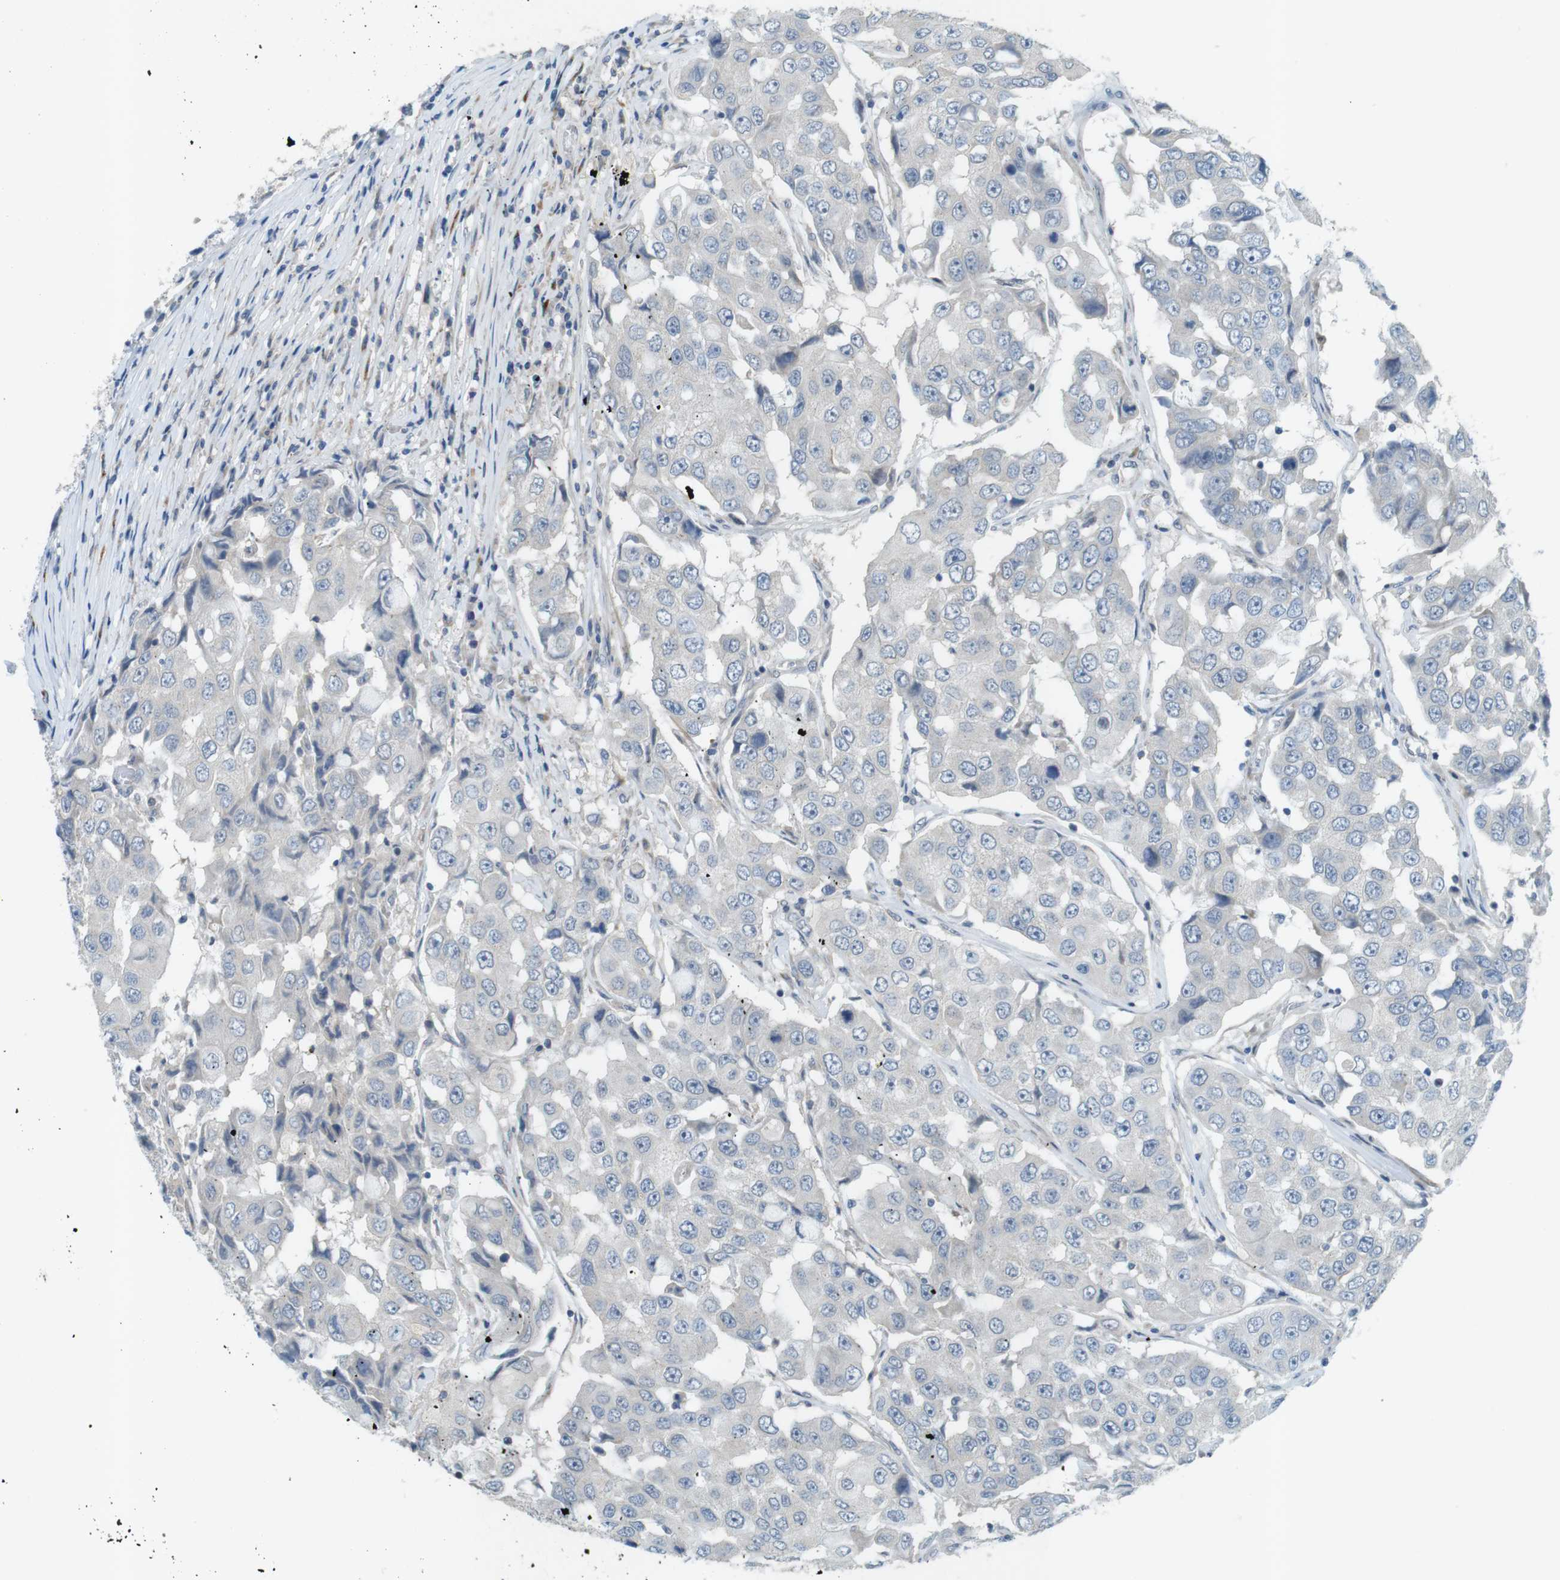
{"staining": {"intensity": "negative", "quantity": "none", "location": "none"}, "tissue": "breast cancer", "cell_type": "Tumor cells", "image_type": "cancer", "snomed": [{"axis": "morphology", "description": "Duct carcinoma"}, {"axis": "topography", "description": "Breast"}], "caption": "Histopathology image shows no significant protein expression in tumor cells of breast intraductal carcinoma. (Immunohistochemistry (ihc), brightfield microscopy, high magnification).", "gene": "TYW1", "patient": {"sex": "female", "age": 27}}